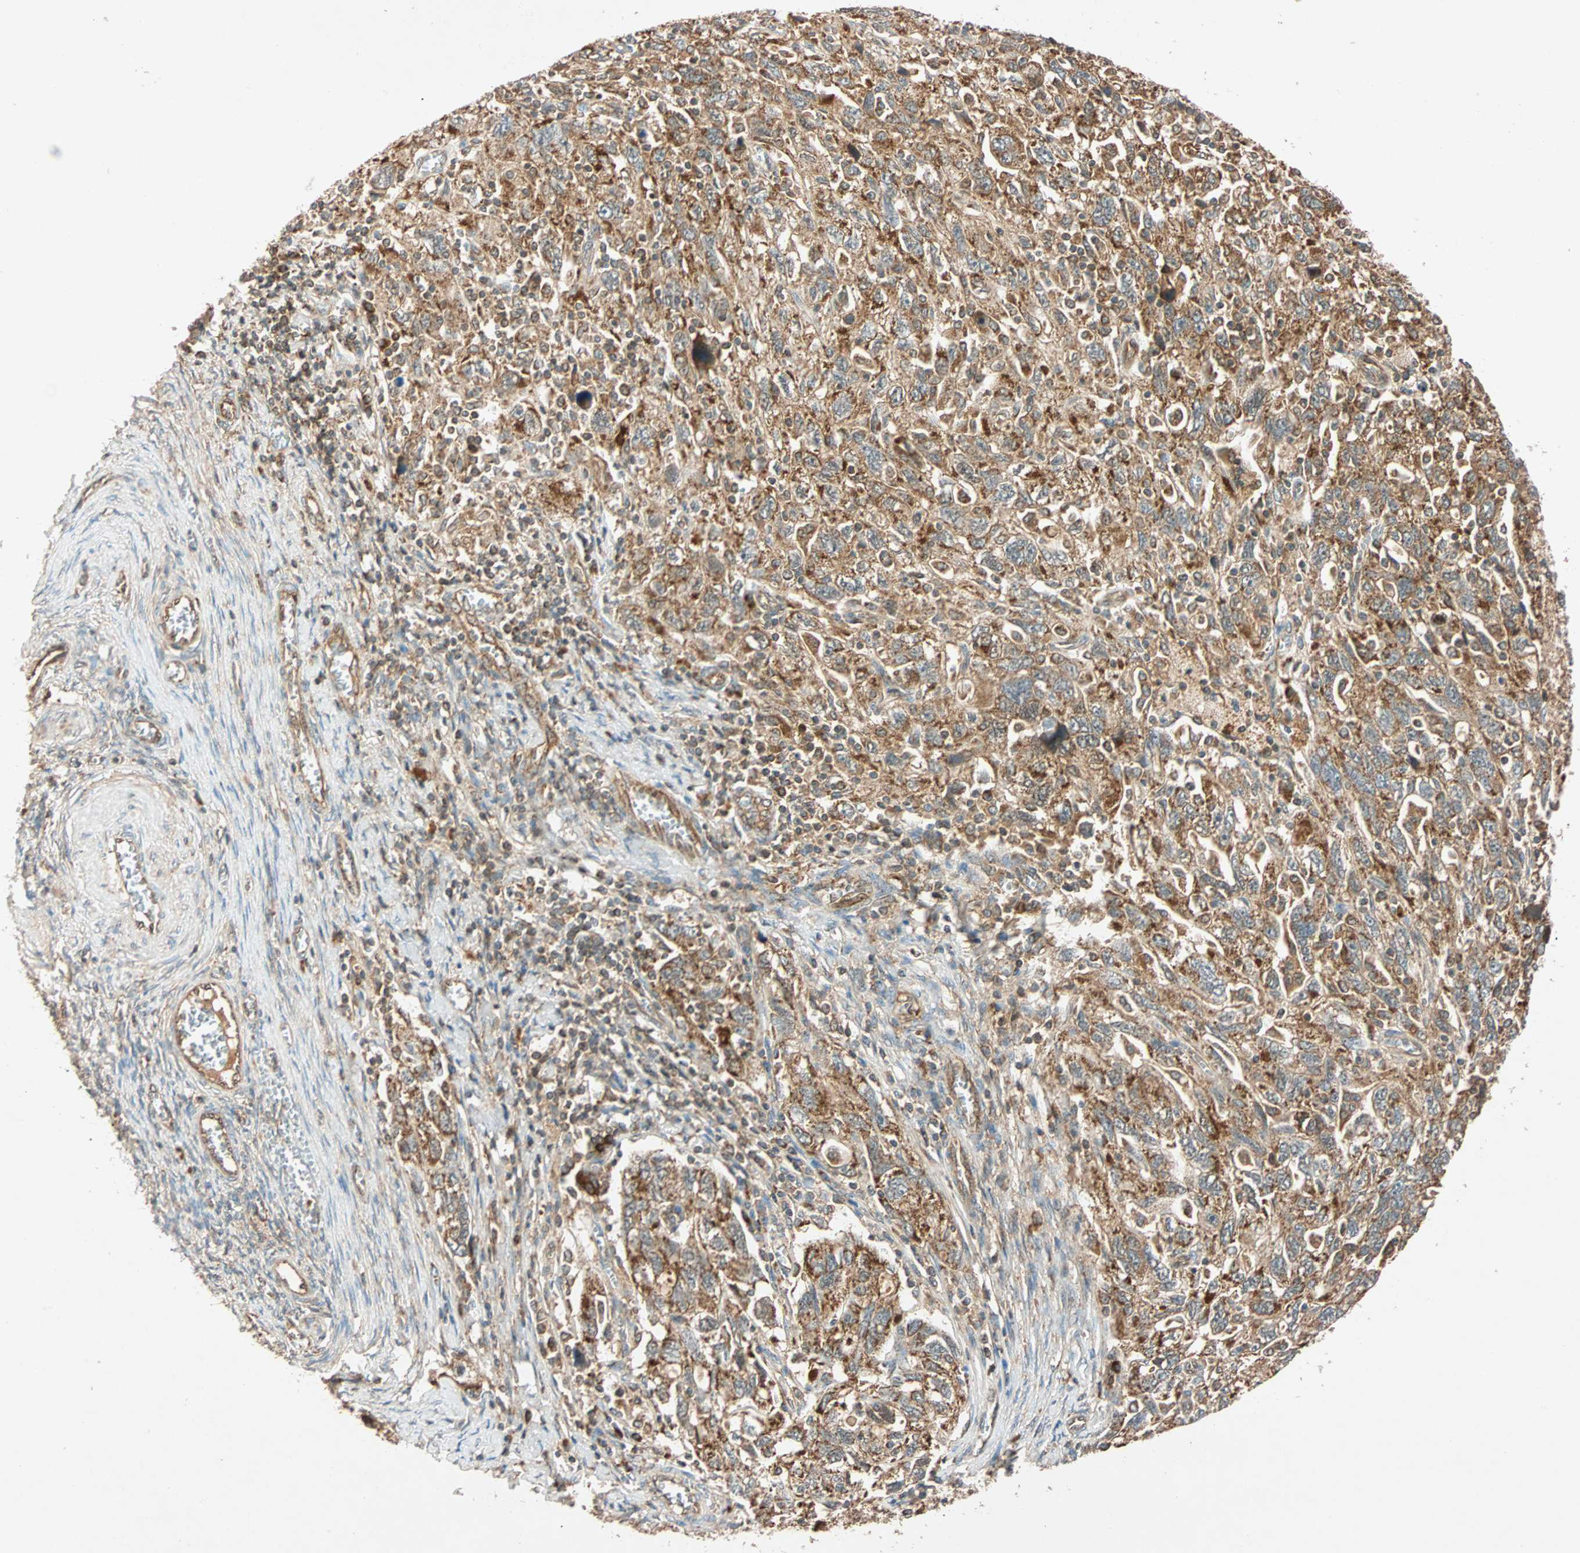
{"staining": {"intensity": "moderate", "quantity": ">75%", "location": "cytoplasmic/membranous"}, "tissue": "ovarian cancer", "cell_type": "Tumor cells", "image_type": "cancer", "snomed": [{"axis": "morphology", "description": "Carcinoma, endometroid"}, {"axis": "topography", "description": "Ovary"}], "caption": "Tumor cells exhibit moderate cytoplasmic/membranous staining in approximately >75% of cells in ovarian cancer (endometroid carcinoma).", "gene": "MAPK1", "patient": {"sex": "female", "age": 42}}